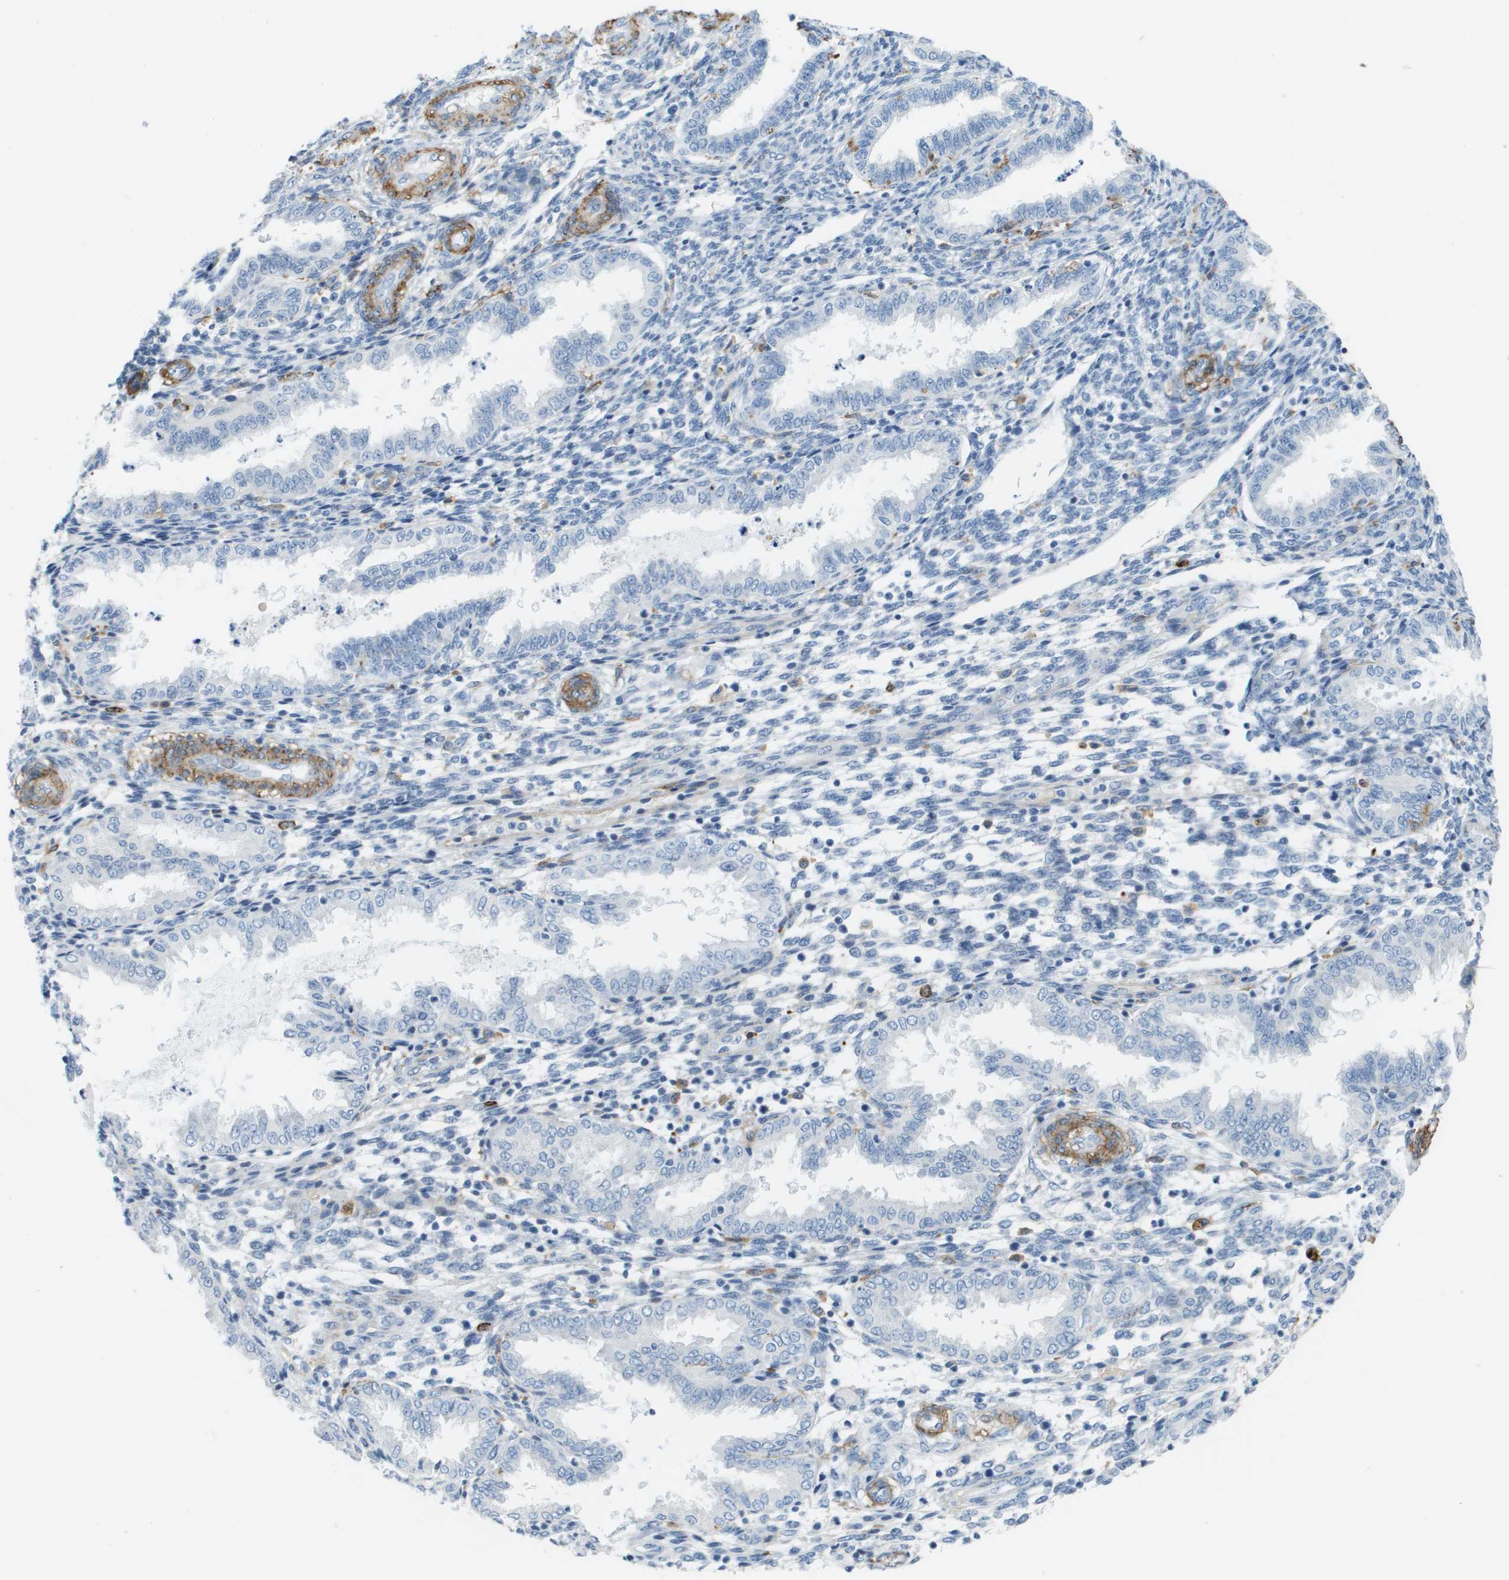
{"staining": {"intensity": "negative", "quantity": "none", "location": "none"}, "tissue": "endometrium", "cell_type": "Cells in endometrial stroma", "image_type": "normal", "snomed": [{"axis": "morphology", "description": "Normal tissue, NOS"}, {"axis": "topography", "description": "Endometrium"}], "caption": "The immunohistochemistry (IHC) image has no significant positivity in cells in endometrial stroma of endometrium. Nuclei are stained in blue.", "gene": "ZBTB43", "patient": {"sex": "female", "age": 33}}